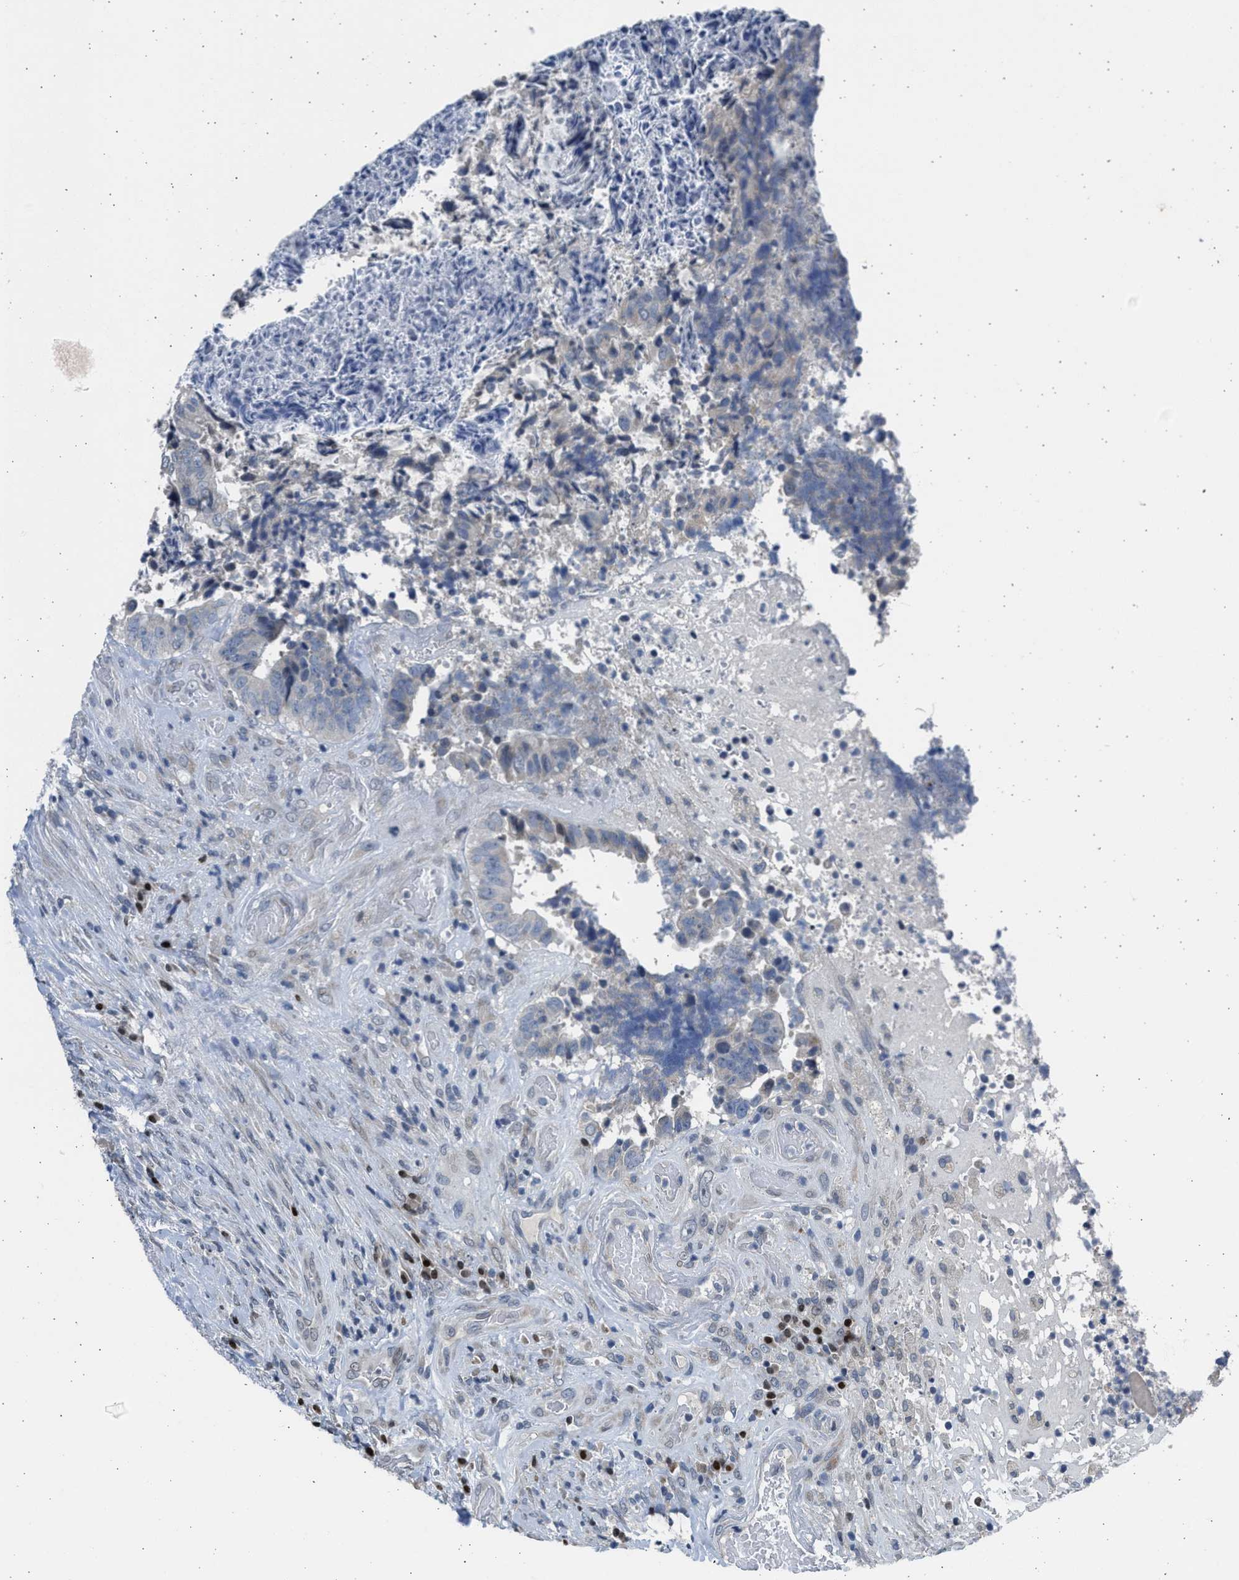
{"staining": {"intensity": "negative", "quantity": "none", "location": "none"}, "tissue": "colorectal cancer", "cell_type": "Tumor cells", "image_type": "cancer", "snomed": [{"axis": "morphology", "description": "Adenocarcinoma, NOS"}, {"axis": "topography", "description": "Rectum"}], "caption": "This is an immunohistochemistry photomicrograph of colorectal adenocarcinoma. There is no positivity in tumor cells.", "gene": "HMGN3", "patient": {"sex": "male", "age": 72}}